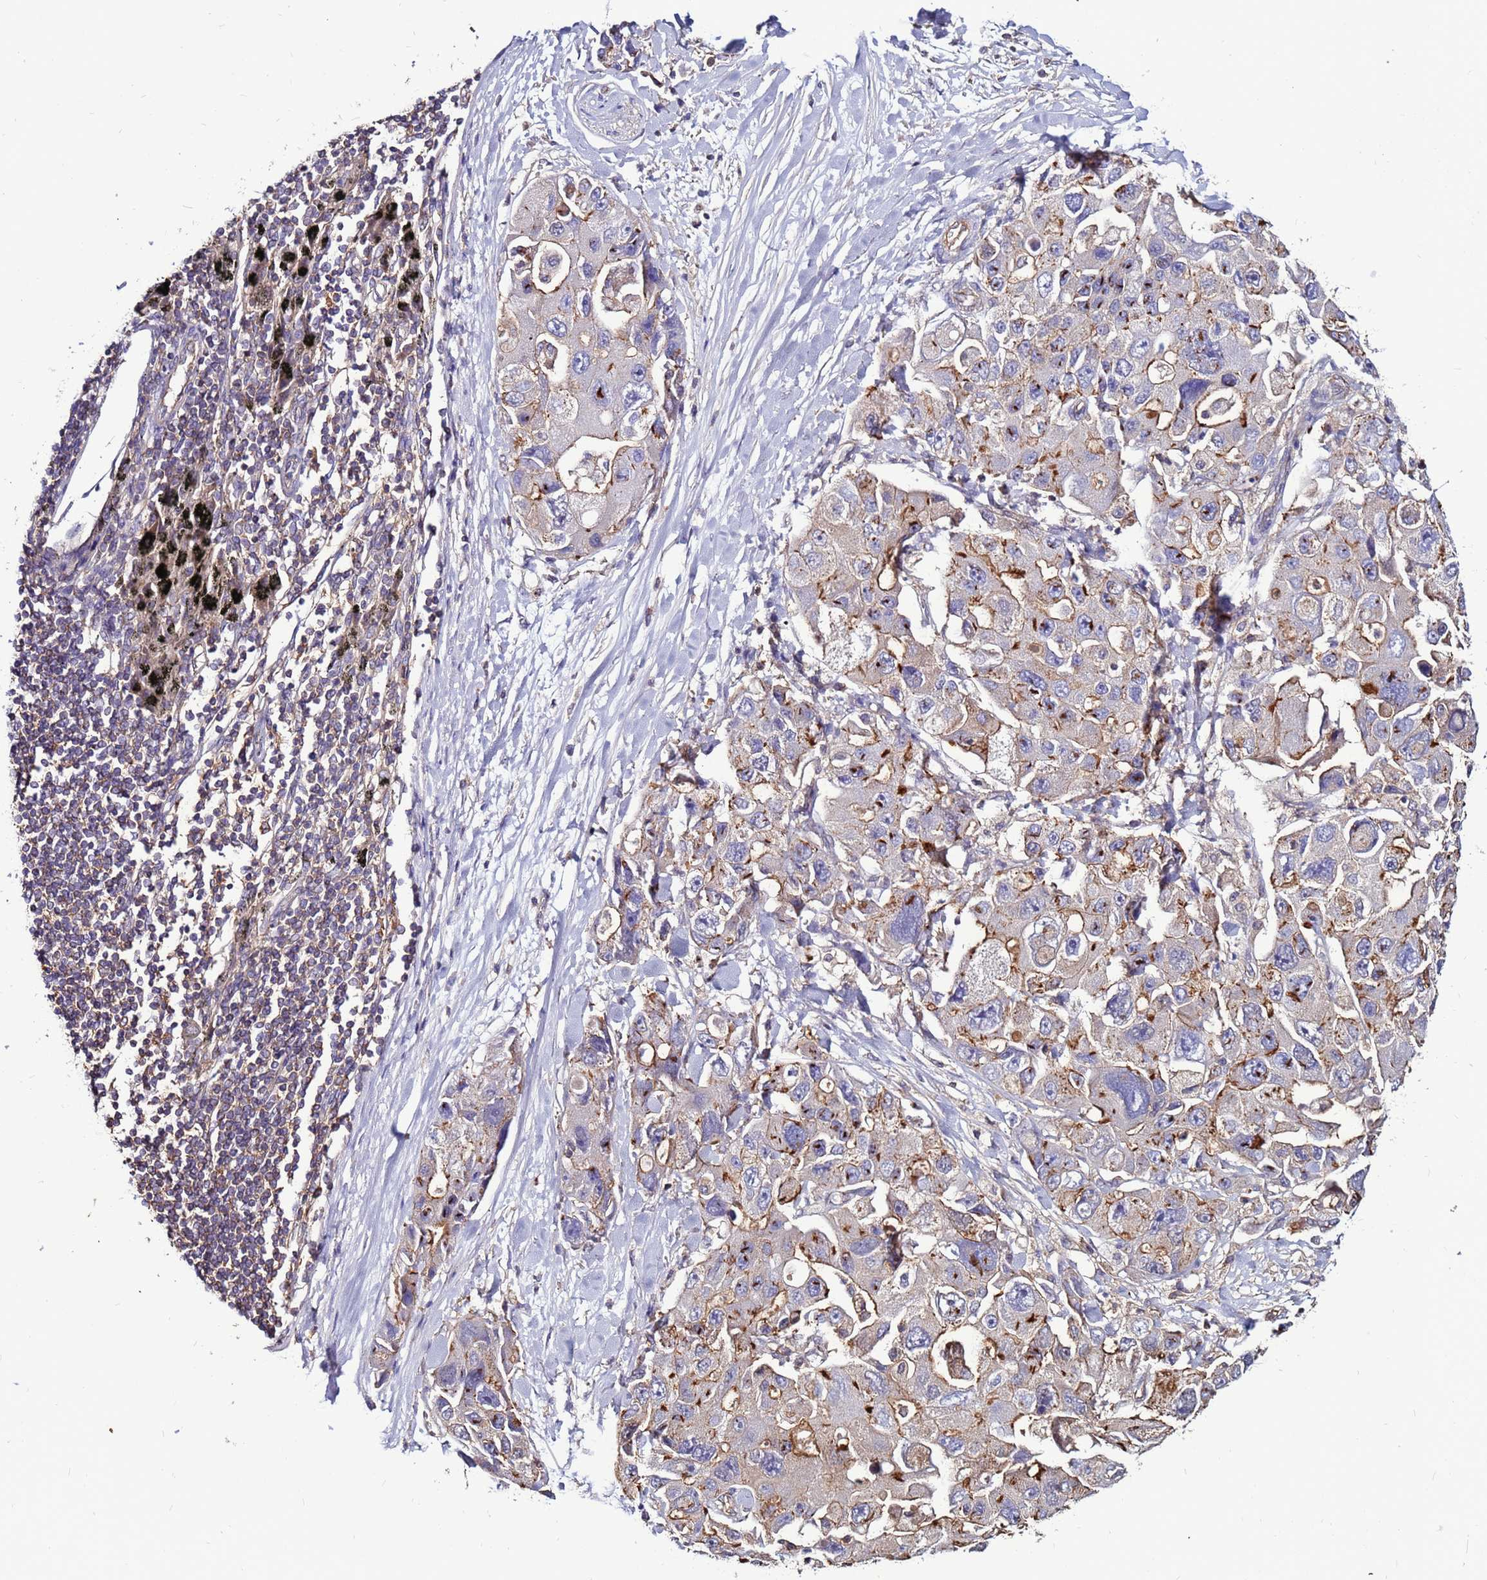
{"staining": {"intensity": "moderate", "quantity": "25%-75%", "location": "cytoplasmic/membranous"}, "tissue": "lung cancer", "cell_type": "Tumor cells", "image_type": "cancer", "snomed": [{"axis": "morphology", "description": "Adenocarcinoma, NOS"}, {"axis": "topography", "description": "Lung"}], "caption": "Protein analysis of lung cancer (adenocarcinoma) tissue displays moderate cytoplasmic/membranous positivity in about 25%-75% of tumor cells.", "gene": "NRN1L", "patient": {"sex": "female", "age": 54}}